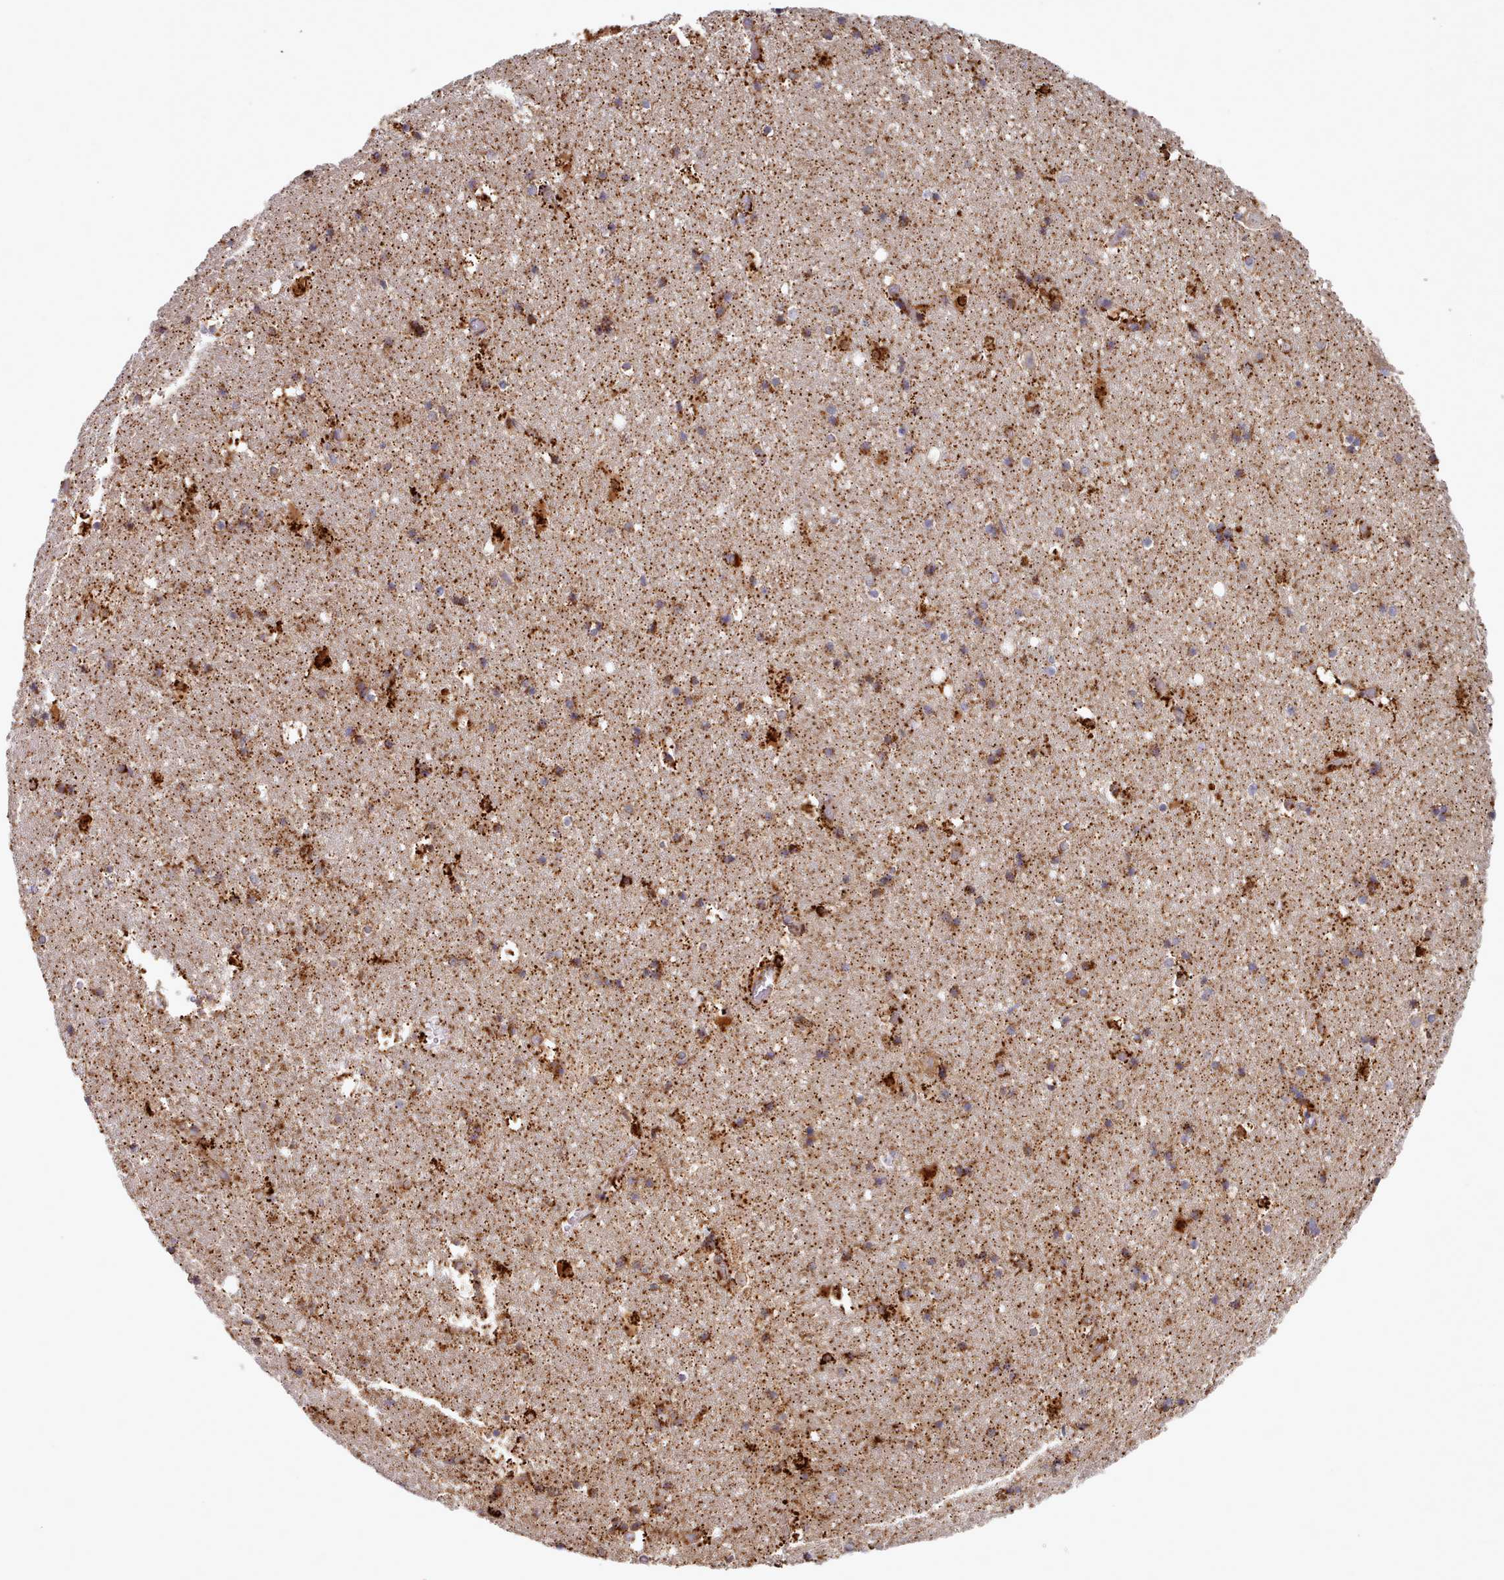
{"staining": {"intensity": "strong", "quantity": "25%-75%", "location": "cytoplasmic/membranous"}, "tissue": "hippocampus", "cell_type": "Glial cells", "image_type": "normal", "snomed": [{"axis": "morphology", "description": "Normal tissue, NOS"}, {"axis": "topography", "description": "Hippocampus"}], "caption": "Hippocampus was stained to show a protein in brown. There is high levels of strong cytoplasmic/membranous expression in about 25%-75% of glial cells. (DAB IHC, brown staining for protein, blue staining for nuclei).", "gene": "HSDL2", "patient": {"sex": "female", "age": 52}}